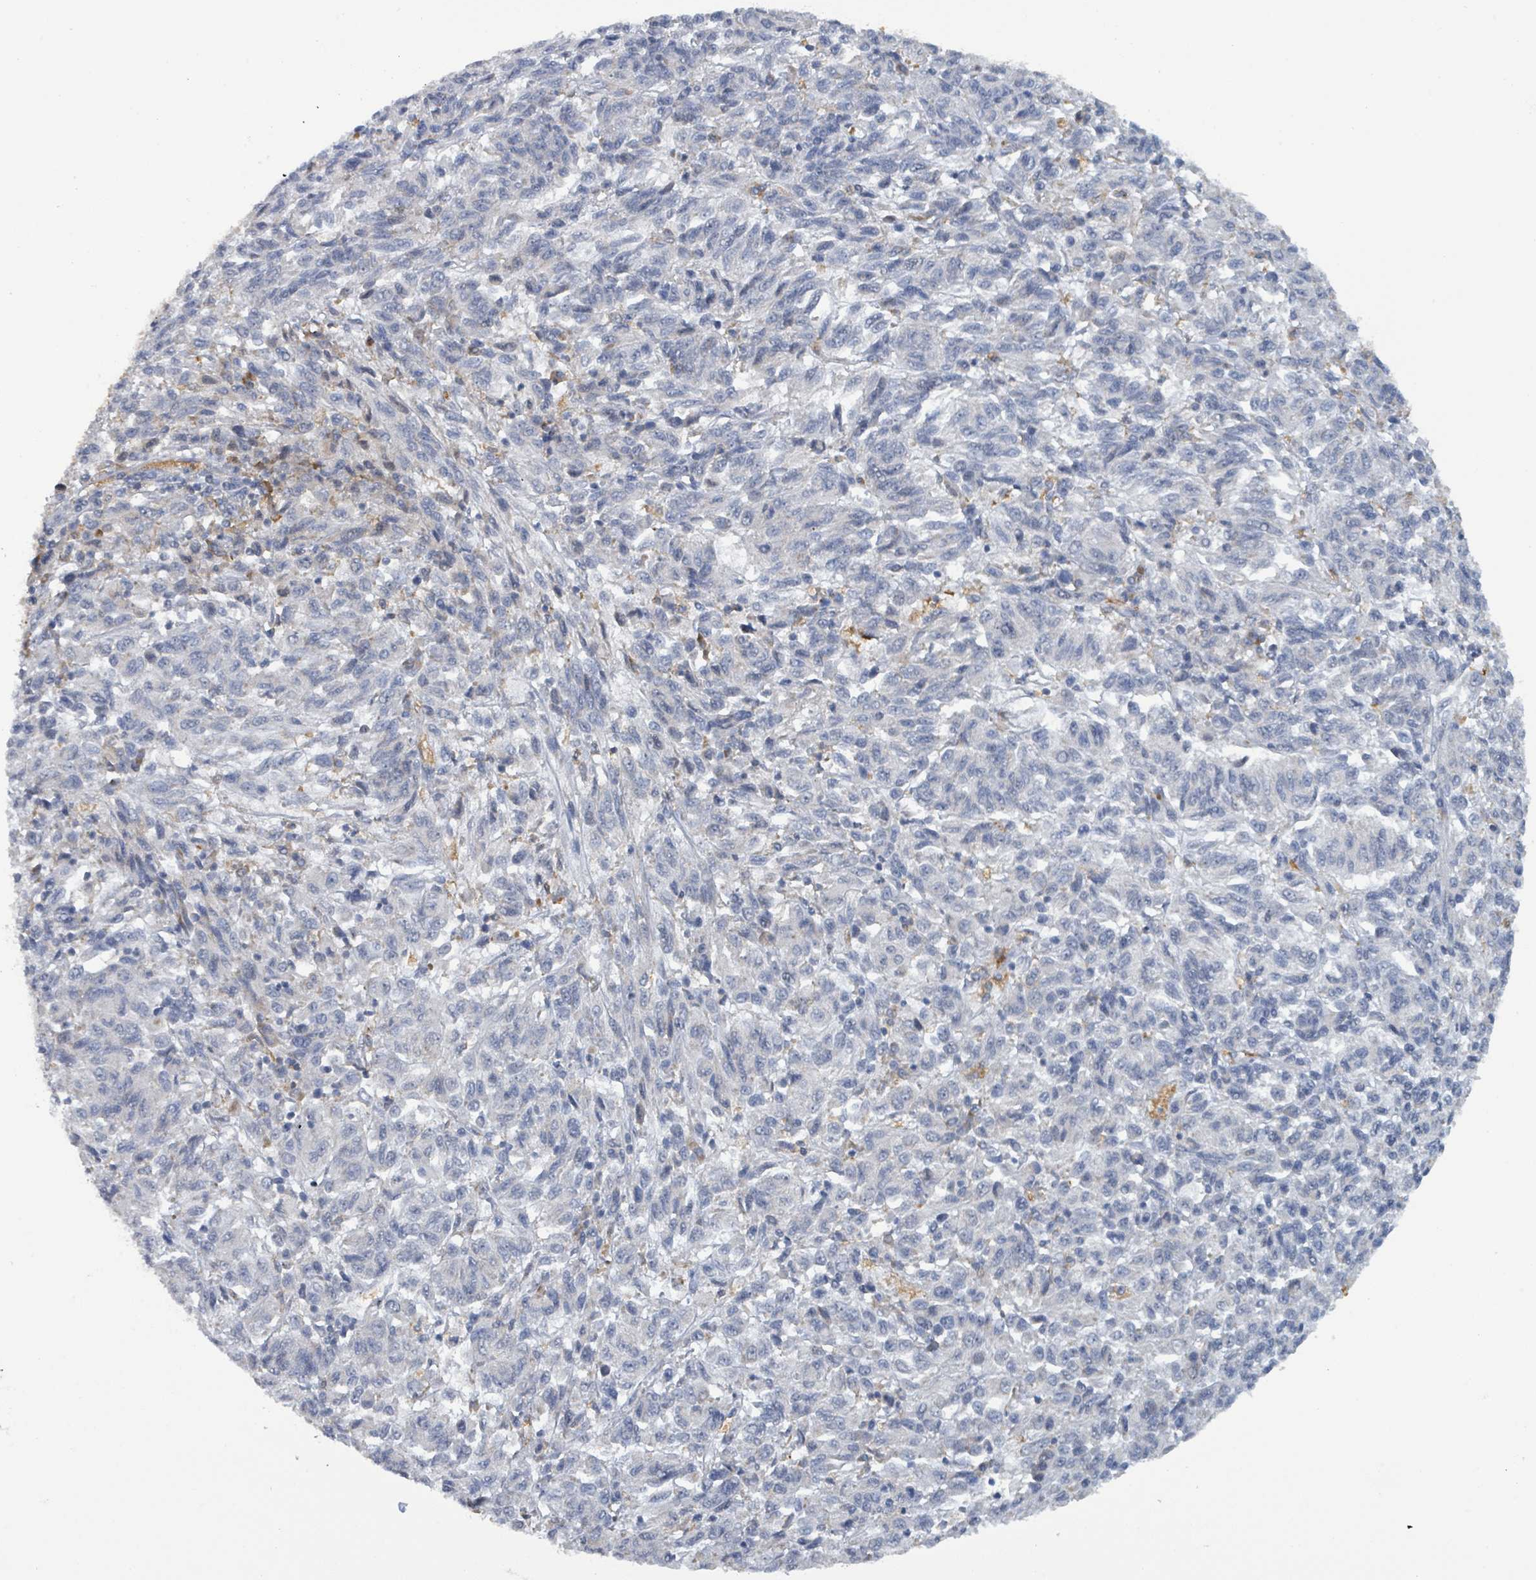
{"staining": {"intensity": "negative", "quantity": "none", "location": "none"}, "tissue": "melanoma", "cell_type": "Tumor cells", "image_type": "cancer", "snomed": [{"axis": "morphology", "description": "Malignant melanoma, Metastatic site"}, {"axis": "topography", "description": "Lung"}], "caption": "An image of melanoma stained for a protein demonstrates no brown staining in tumor cells.", "gene": "SEBOX", "patient": {"sex": "male", "age": 64}}